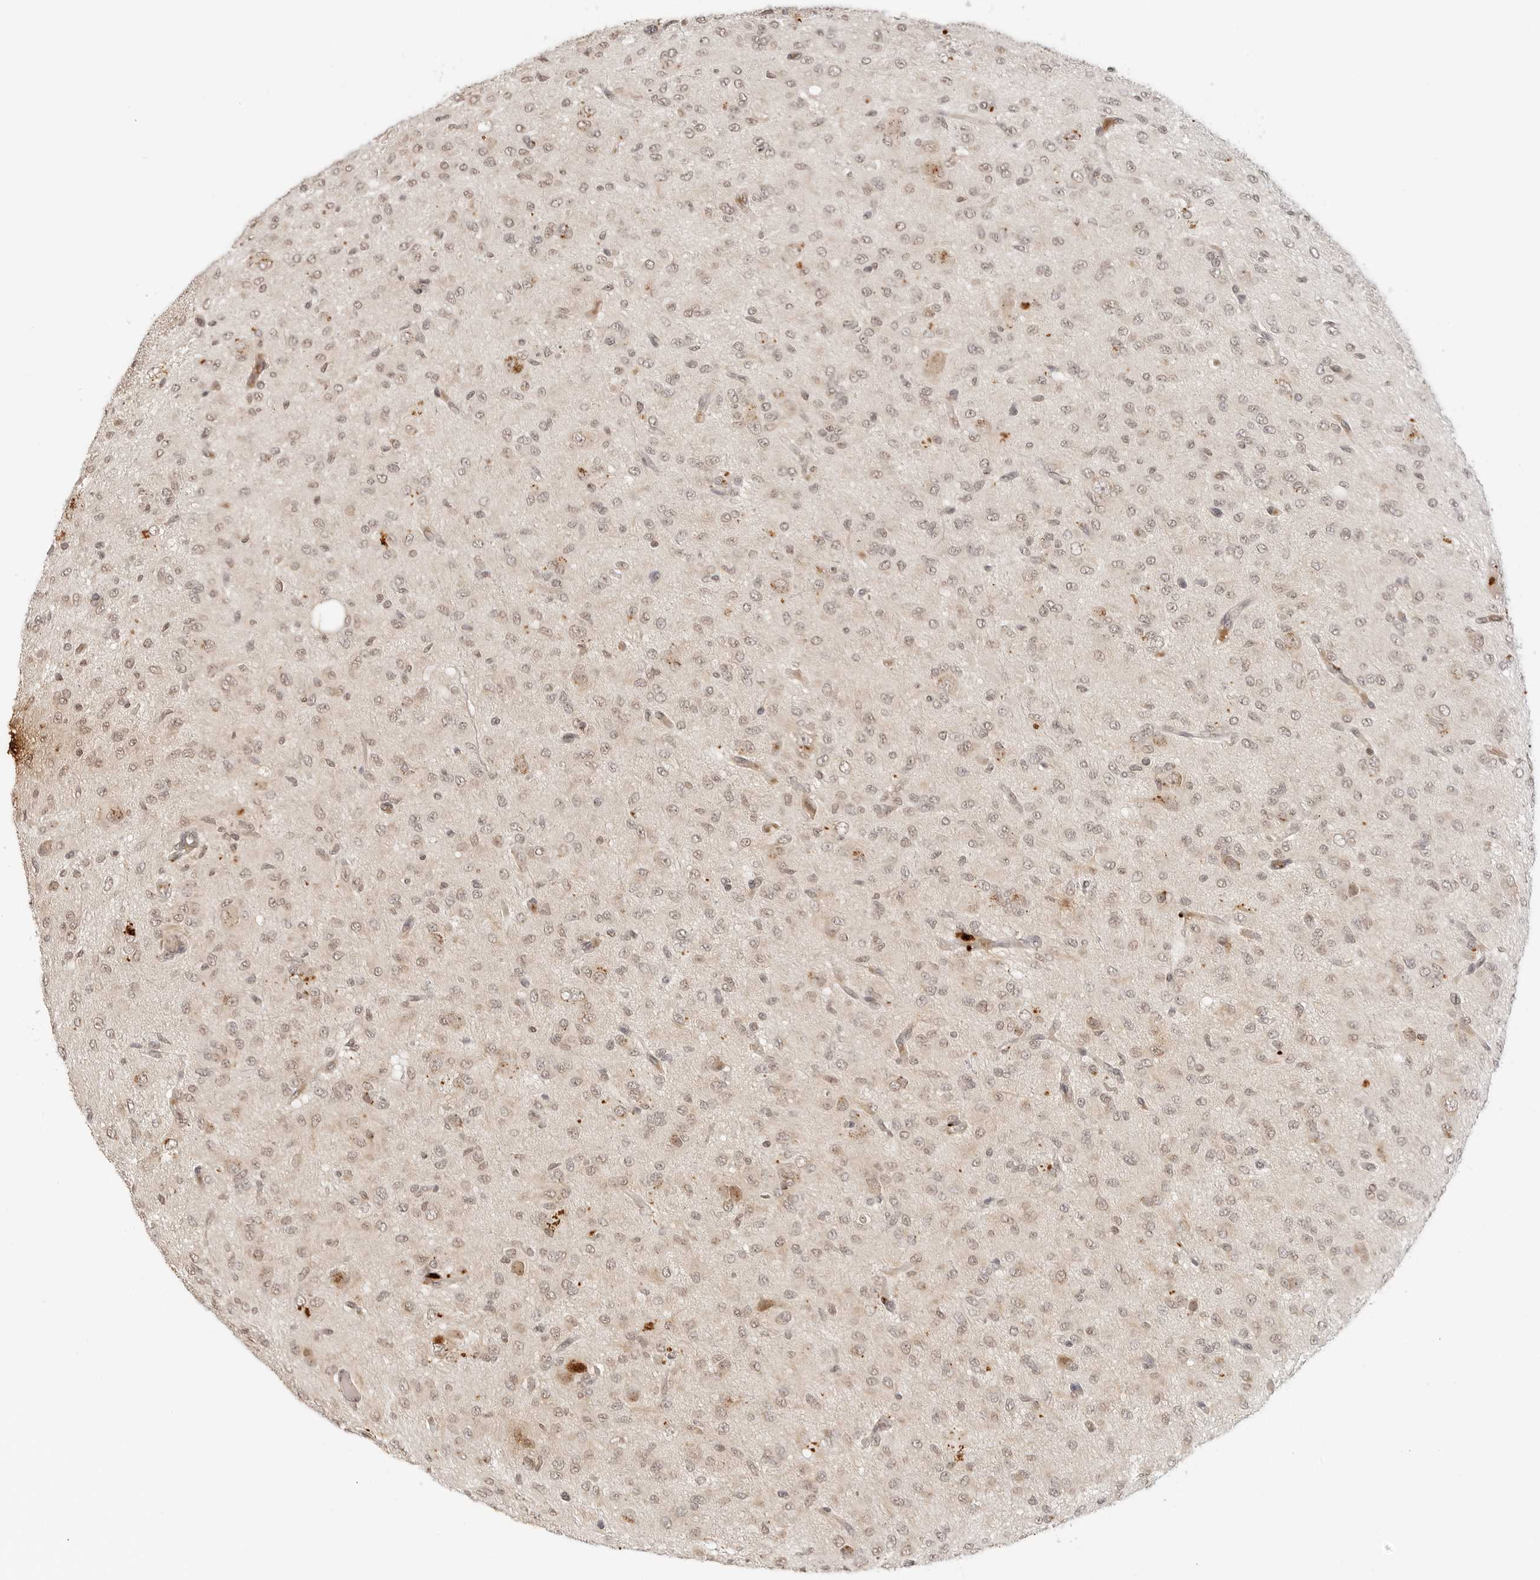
{"staining": {"intensity": "weak", "quantity": ">75%", "location": "cytoplasmic/membranous,nuclear"}, "tissue": "glioma", "cell_type": "Tumor cells", "image_type": "cancer", "snomed": [{"axis": "morphology", "description": "Glioma, malignant, High grade"}, {"axis": "topography", "description": "Brain"}], "caption": "An immunohistochemistry photomicrograph of neoplastic tissue is shown. Protein staining in brown labels weak cytoplasmic/membranous and nuclear positivity in glioma within tumor cells.", "gene": "GPR34", "patient": {"sex": "female", "age": 59}}